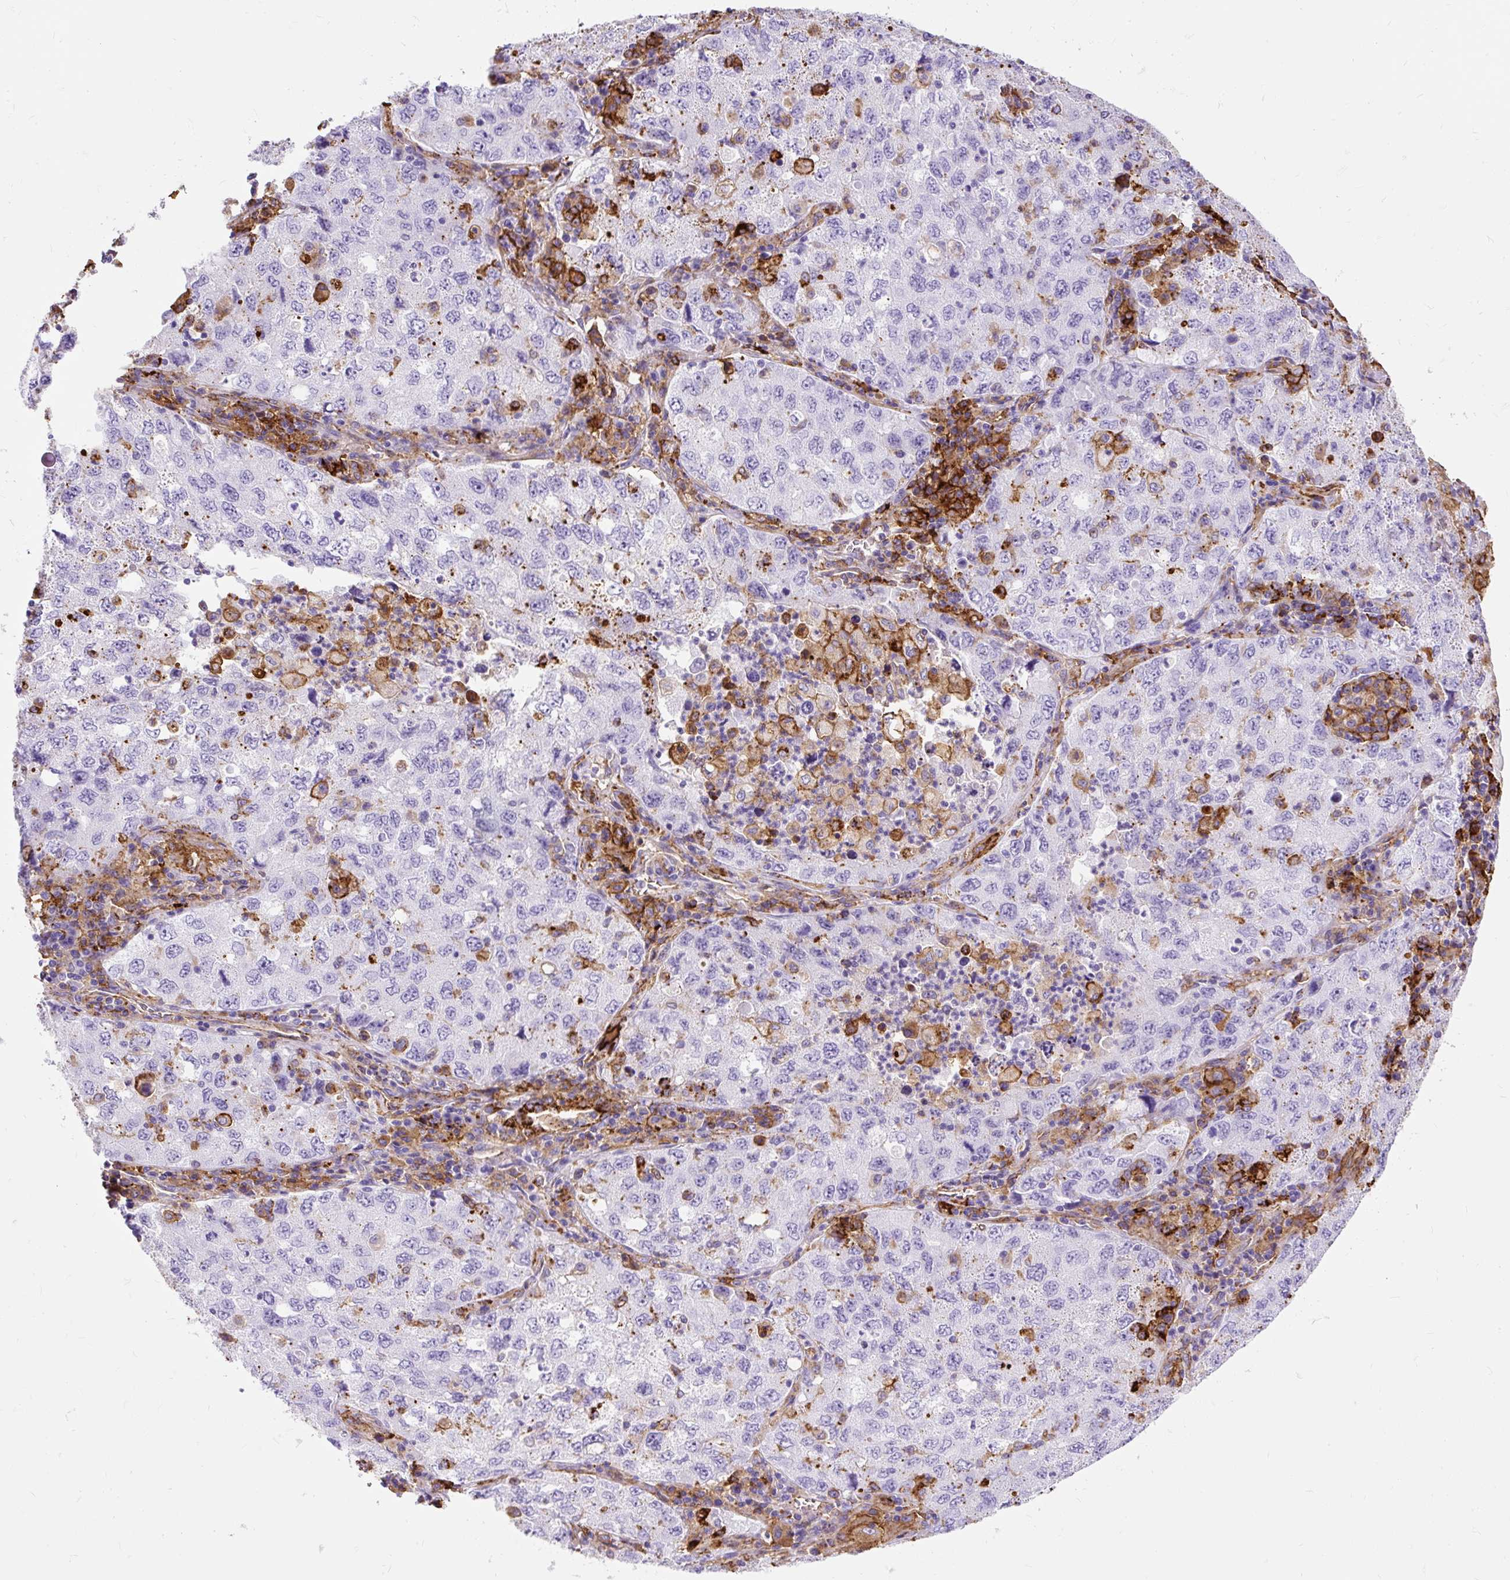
{"staining": {"intensity": "negative", "quantity": "none", "location": "none"}, "tissue": "lung cancer", "cell_type": "Tumor cells", "image_type": "cancer", "snomed": [{"axis": "morphology", "description": "Adenocarcinoma, NOS"}, {"axis": "topography", "description": "Lung"}], "caption": "Lung cancer stained for a protein using immunohistochemistry (IHC) demonstrates no staining tumor cells.", "gene": "HLA-DRA", "patient": {"sex": "female", "age": 57}}